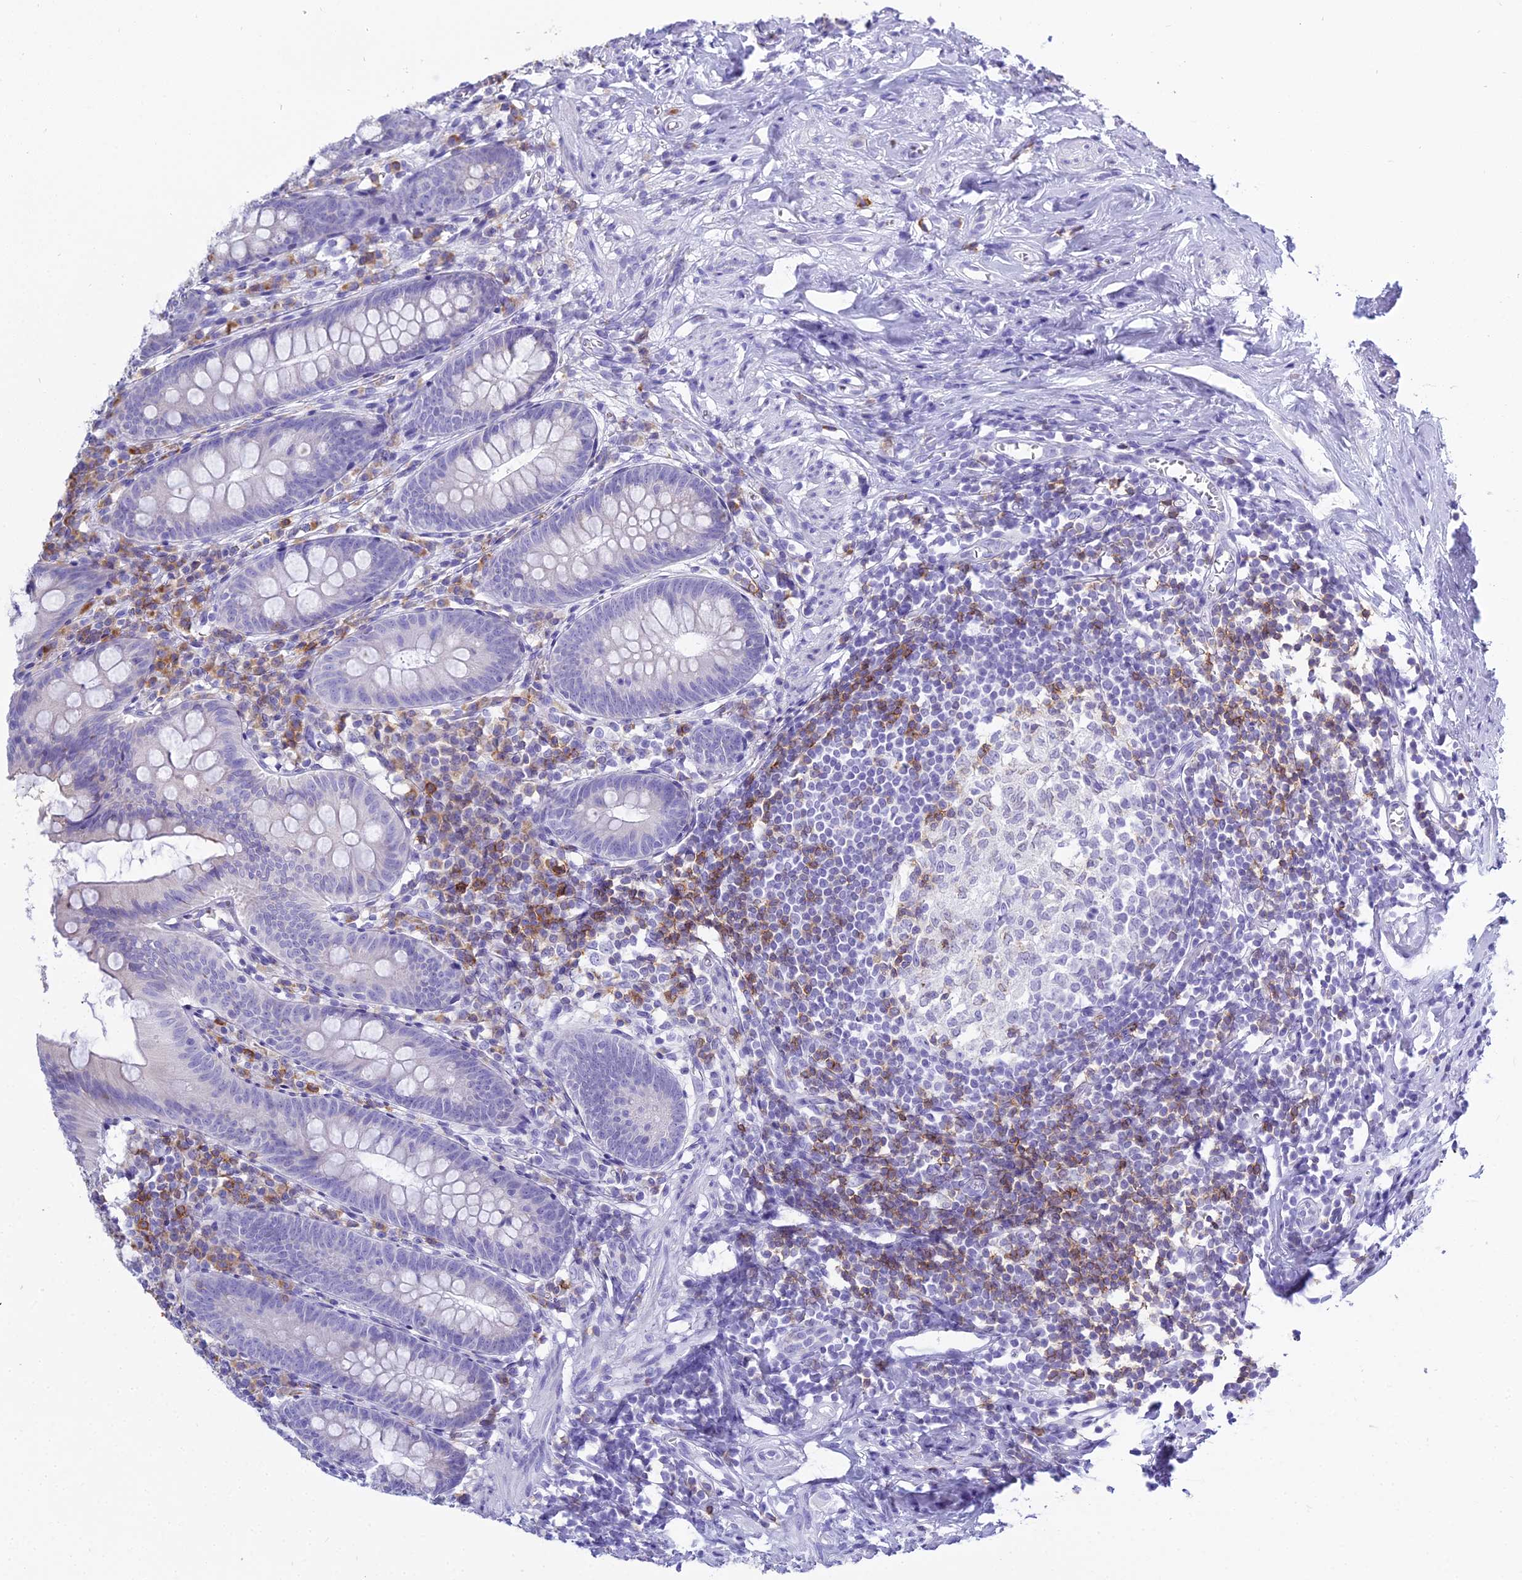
{"staining": {"intensity": "negative", "quantity": "none", "location": "none"}, "tissue": "appendix", "cell_type": "Glandular cells", "image_type": "normal", "snomed": [{"axis": "morphology", "description": "Normal tissue, NOS"}, {"axis": "topography", "description": "Appendix"}], "caption": "Immunohistochemical staining of normal human appendix demonstrates no significant staining in glandular cells. The staining is performed using DAB brown chromogen with nuclei counter-stained in using hematoxylin.", "gene": "CD5", "patient": {"sex": "female", "age": 51}}